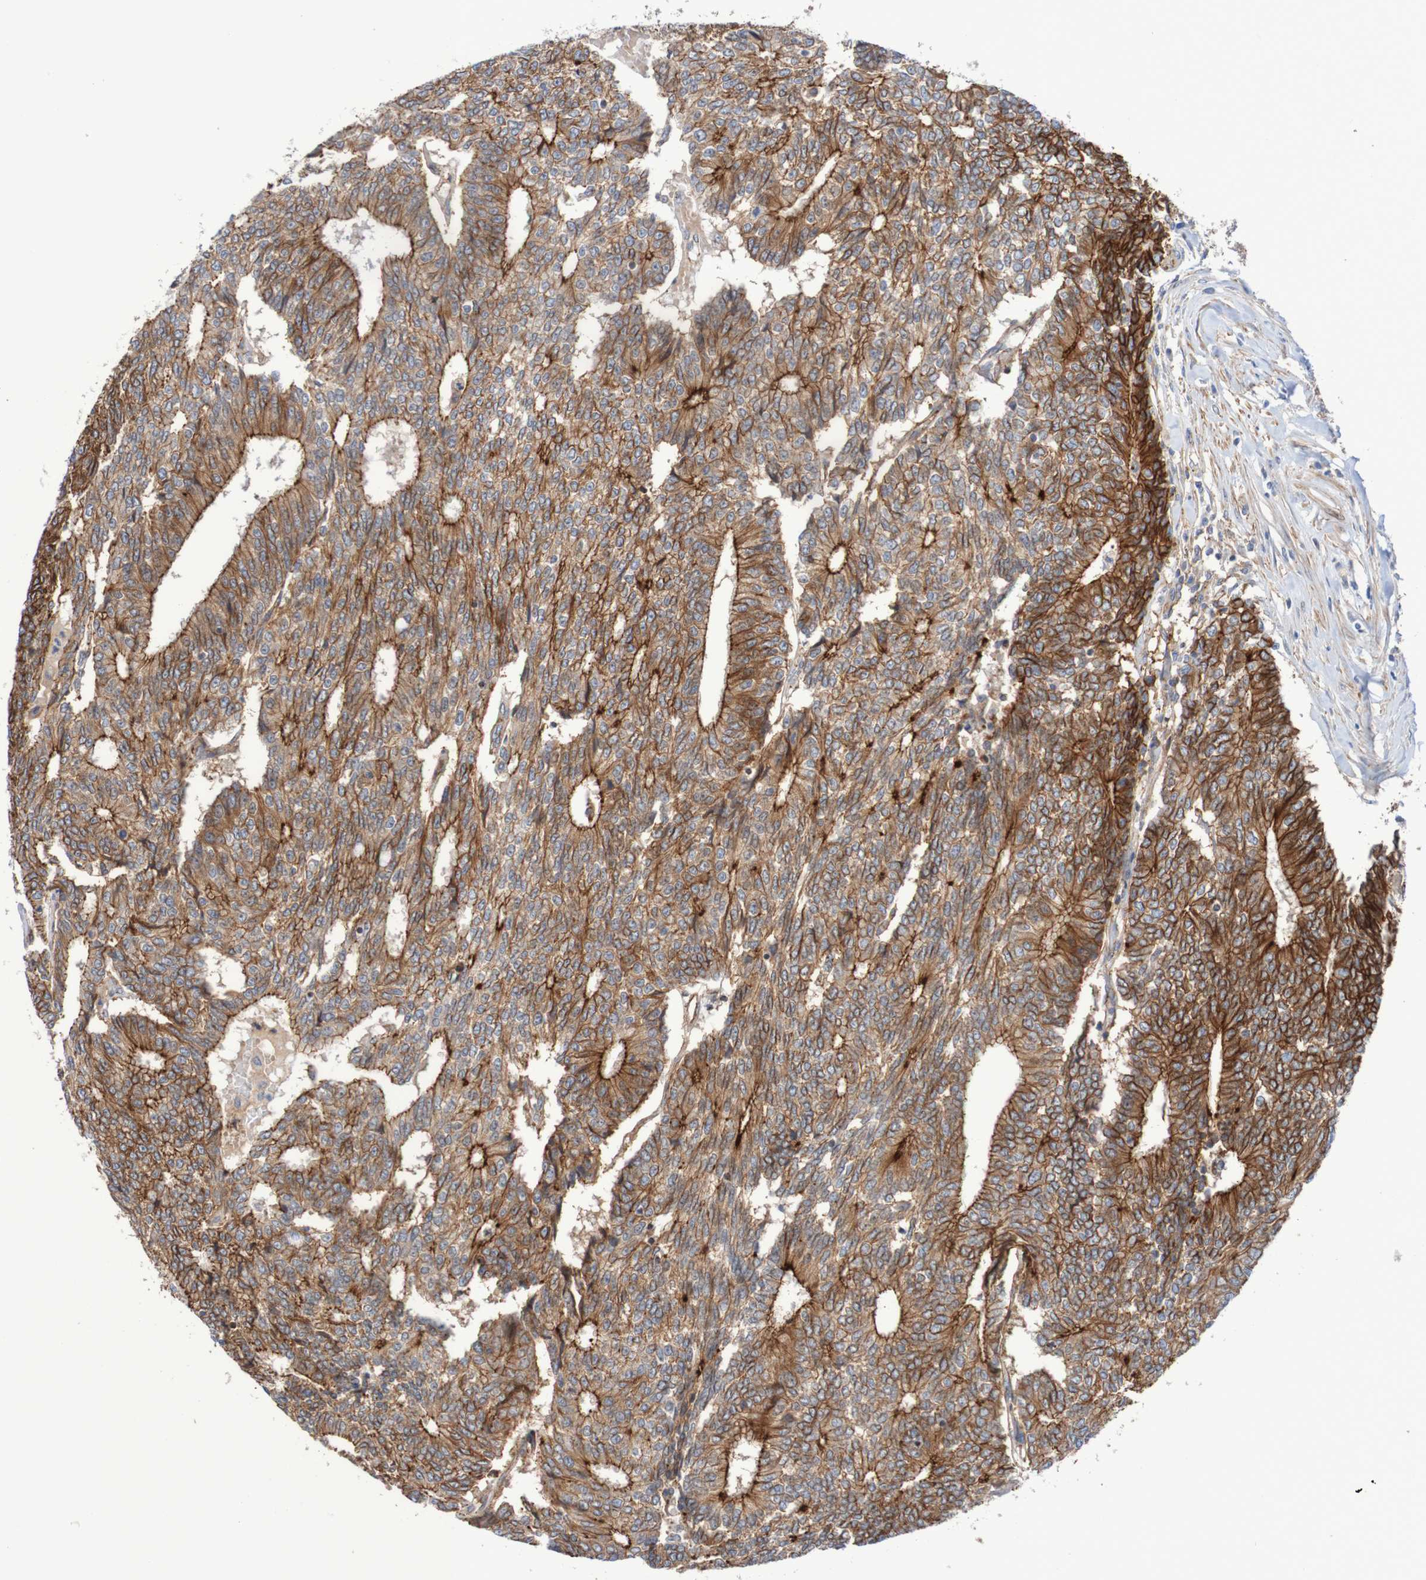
{"staining": {"intensity": "strong", "quantity": ">75%", "location": "cytoplasmic/membranous"}, "tissue": "prostate cancer", "cell_type": "Tumor cells", "image_type": "cancer", "snomed": [{"axis": "morphology", "description": "Normal tissue, NOS"}, {"axis": "morphology", "description": "Adenocarcinoma, High grade"}, {"axis": "topography", "description": "Prostate"}, {"axis": "topography", "description": "Seminal veicle"}], "caption": "Protein analysis of prostate cancer tissue shows strong cytoplasmic/membranous positivity in approximately >75% of tumor cells.", "gene": "NECTIN2", "patient": {"sex": "male", "age": 55}}